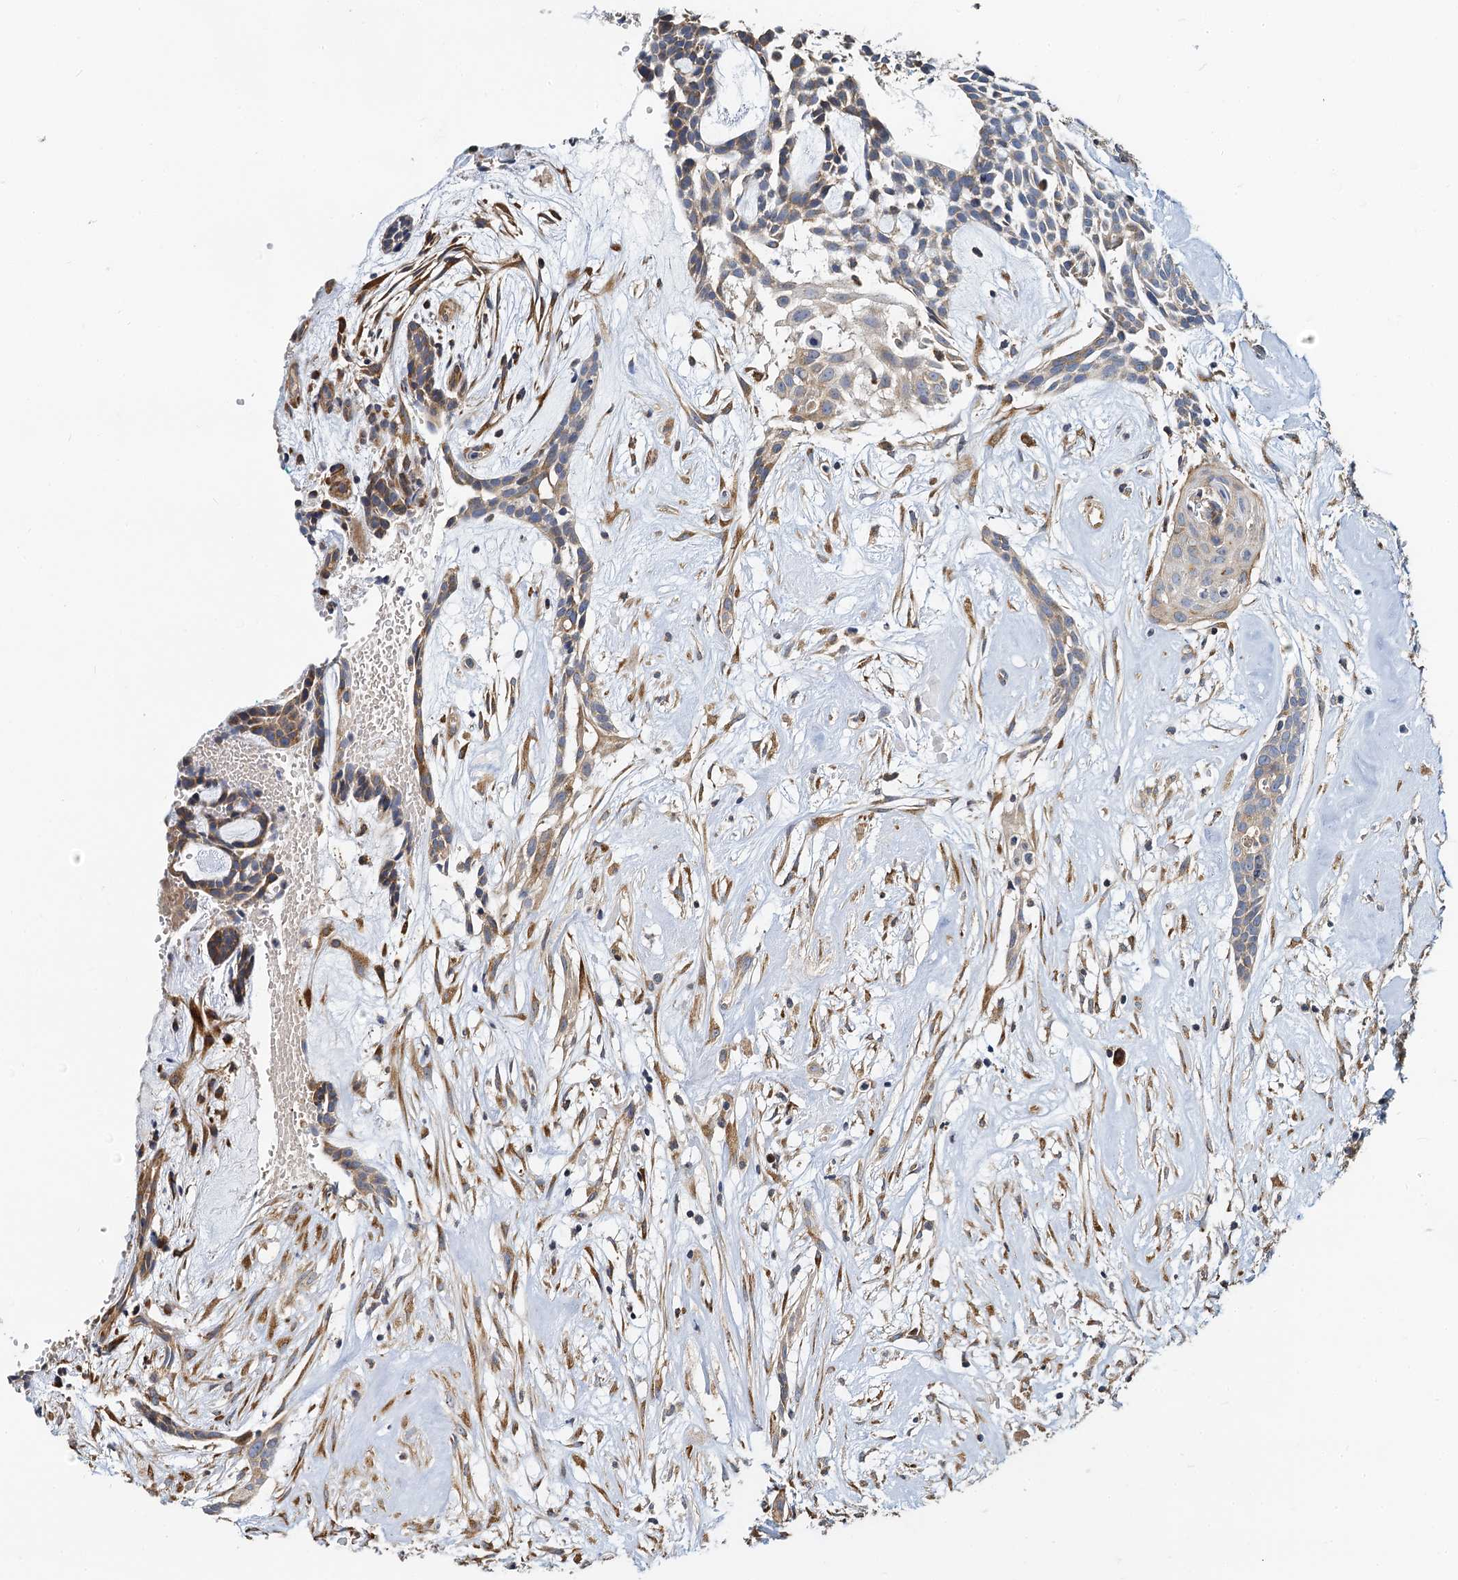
{"staining": {"intensity": "weak", "quantity": "<25%", "location": "cytoplasmic/membranous"}, "tissue": "head and neck cancer", "cell_type": "Tumor cells", "image_type": "cancer", "snomed": [{"axis": "morphology", "description": "Adenocarcinoma, NOS"}, {"axis": "topography", "description": "Subcutis"}, {"axis": "topography", "description": "Head-Neck"}], "caption": "Tumor cells show no significant positivity in head and neck cancer.", "gene": "NKAPD1", "patient": {"sex": "female", "age": 73}}